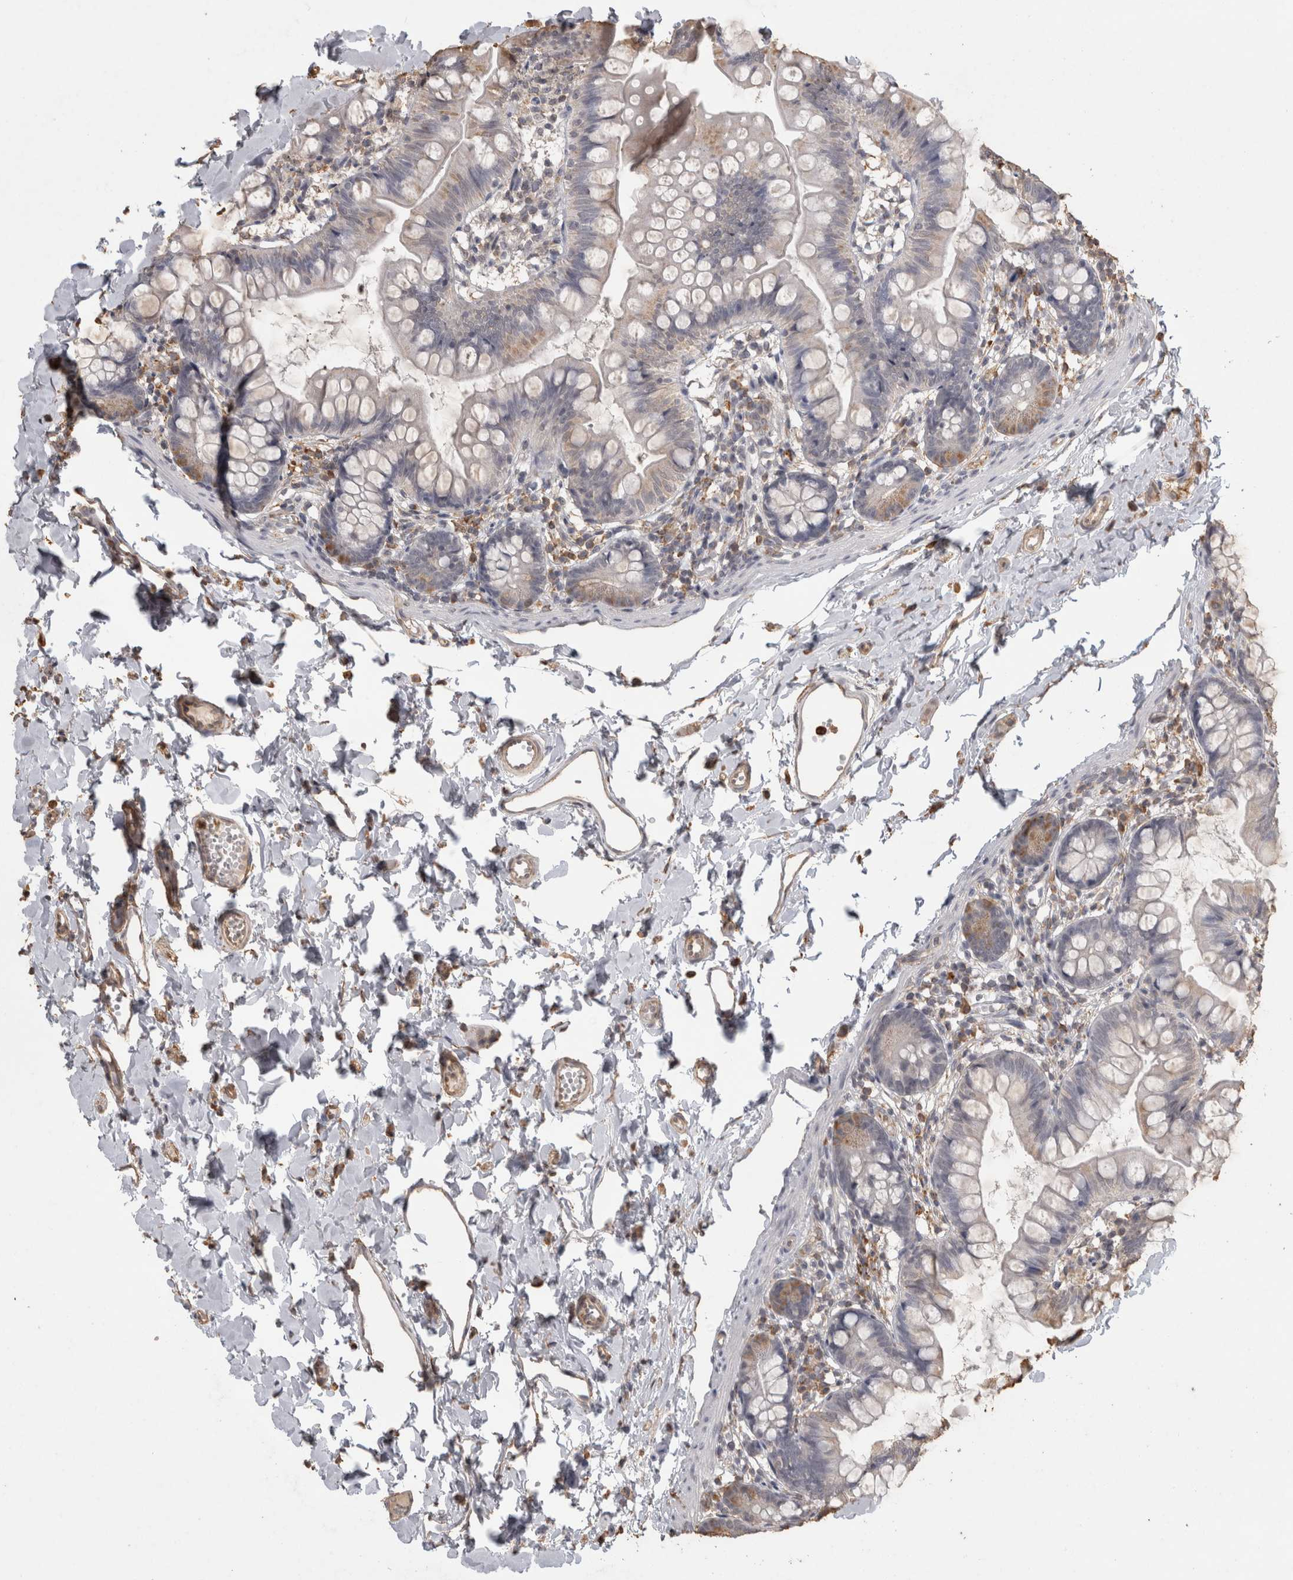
{"staining": {"intensity": "moderate", "quantity": "<25%", "location": "cytoplasmic/membranous"}, "tissue": "small intestine", "cell_type": "Glandular cells", "image_type": "normal", "snomed": [{"axis": "morphology", "description": "Normal tissue, NOS"}, {"axis": "topography", "description": "Small intestine"}], "caption": "Protein positivity by IHC displays moderate cytoplasmic/membranous expression in approximately <25% of glandular cells in unremarkable small intestine. (Brightfield microscopy of DAB IHC at high magnification).", "gene": "REPS2", "patient": {"sex": "male", "age": 7}}